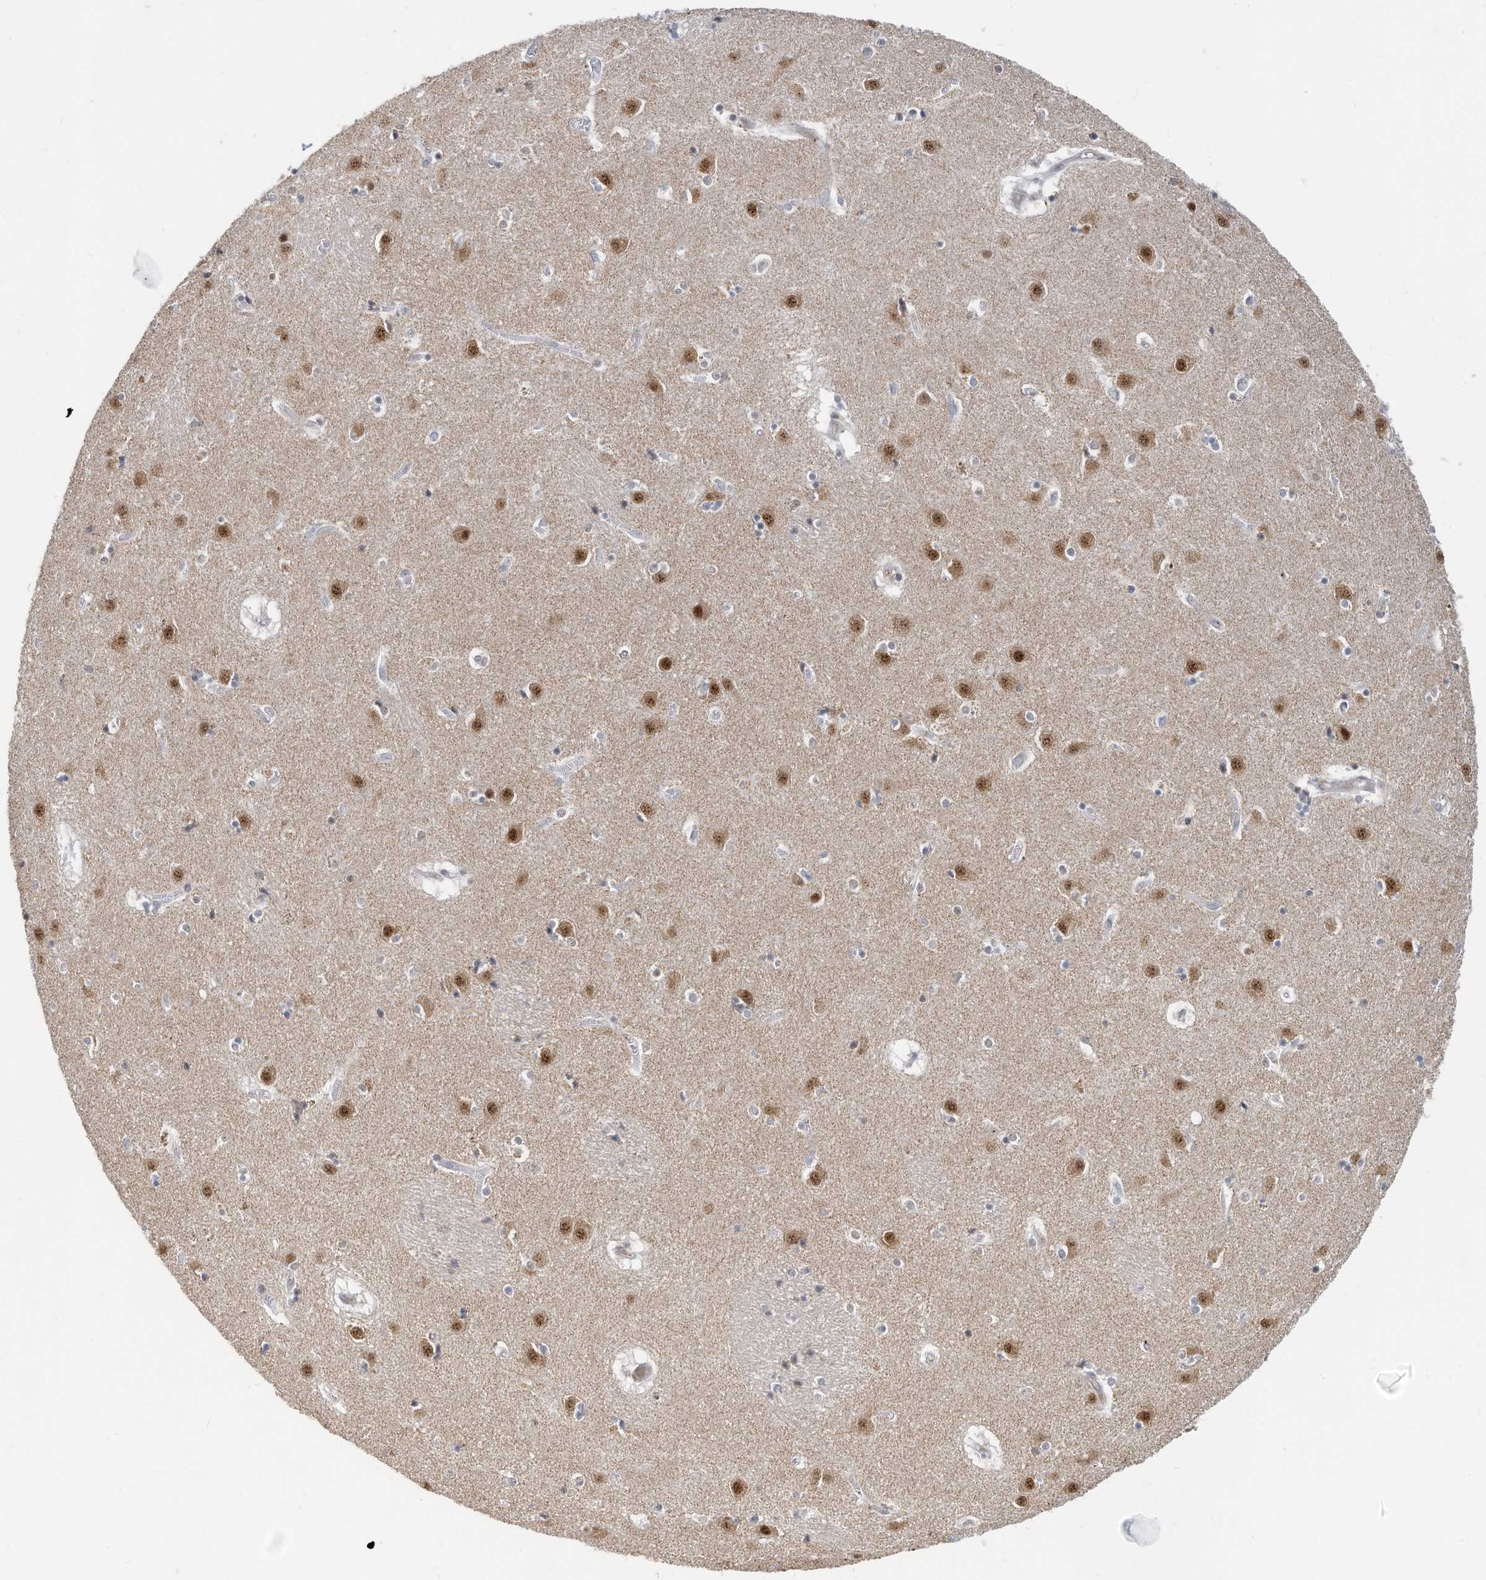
{"staining": {"intensity": "moderate", "quantity": "<25%", "location": "nuclear"}, "tissue": "caudate", "cell_type": "Glial cells", "image_type": "normal", "snomed": [{"axis": "morphology", "description": "Normal tissue, NOS"}, {"axis": "topography", "description": "Lateral ventricle wall"}], "caption": "Immunohistochemical staining of benign human caudate shows moderate nuclear protein positivity in about <25% of glial cells.", "gene": "OGT", "patient": {"sex": "male", "age": 70}}